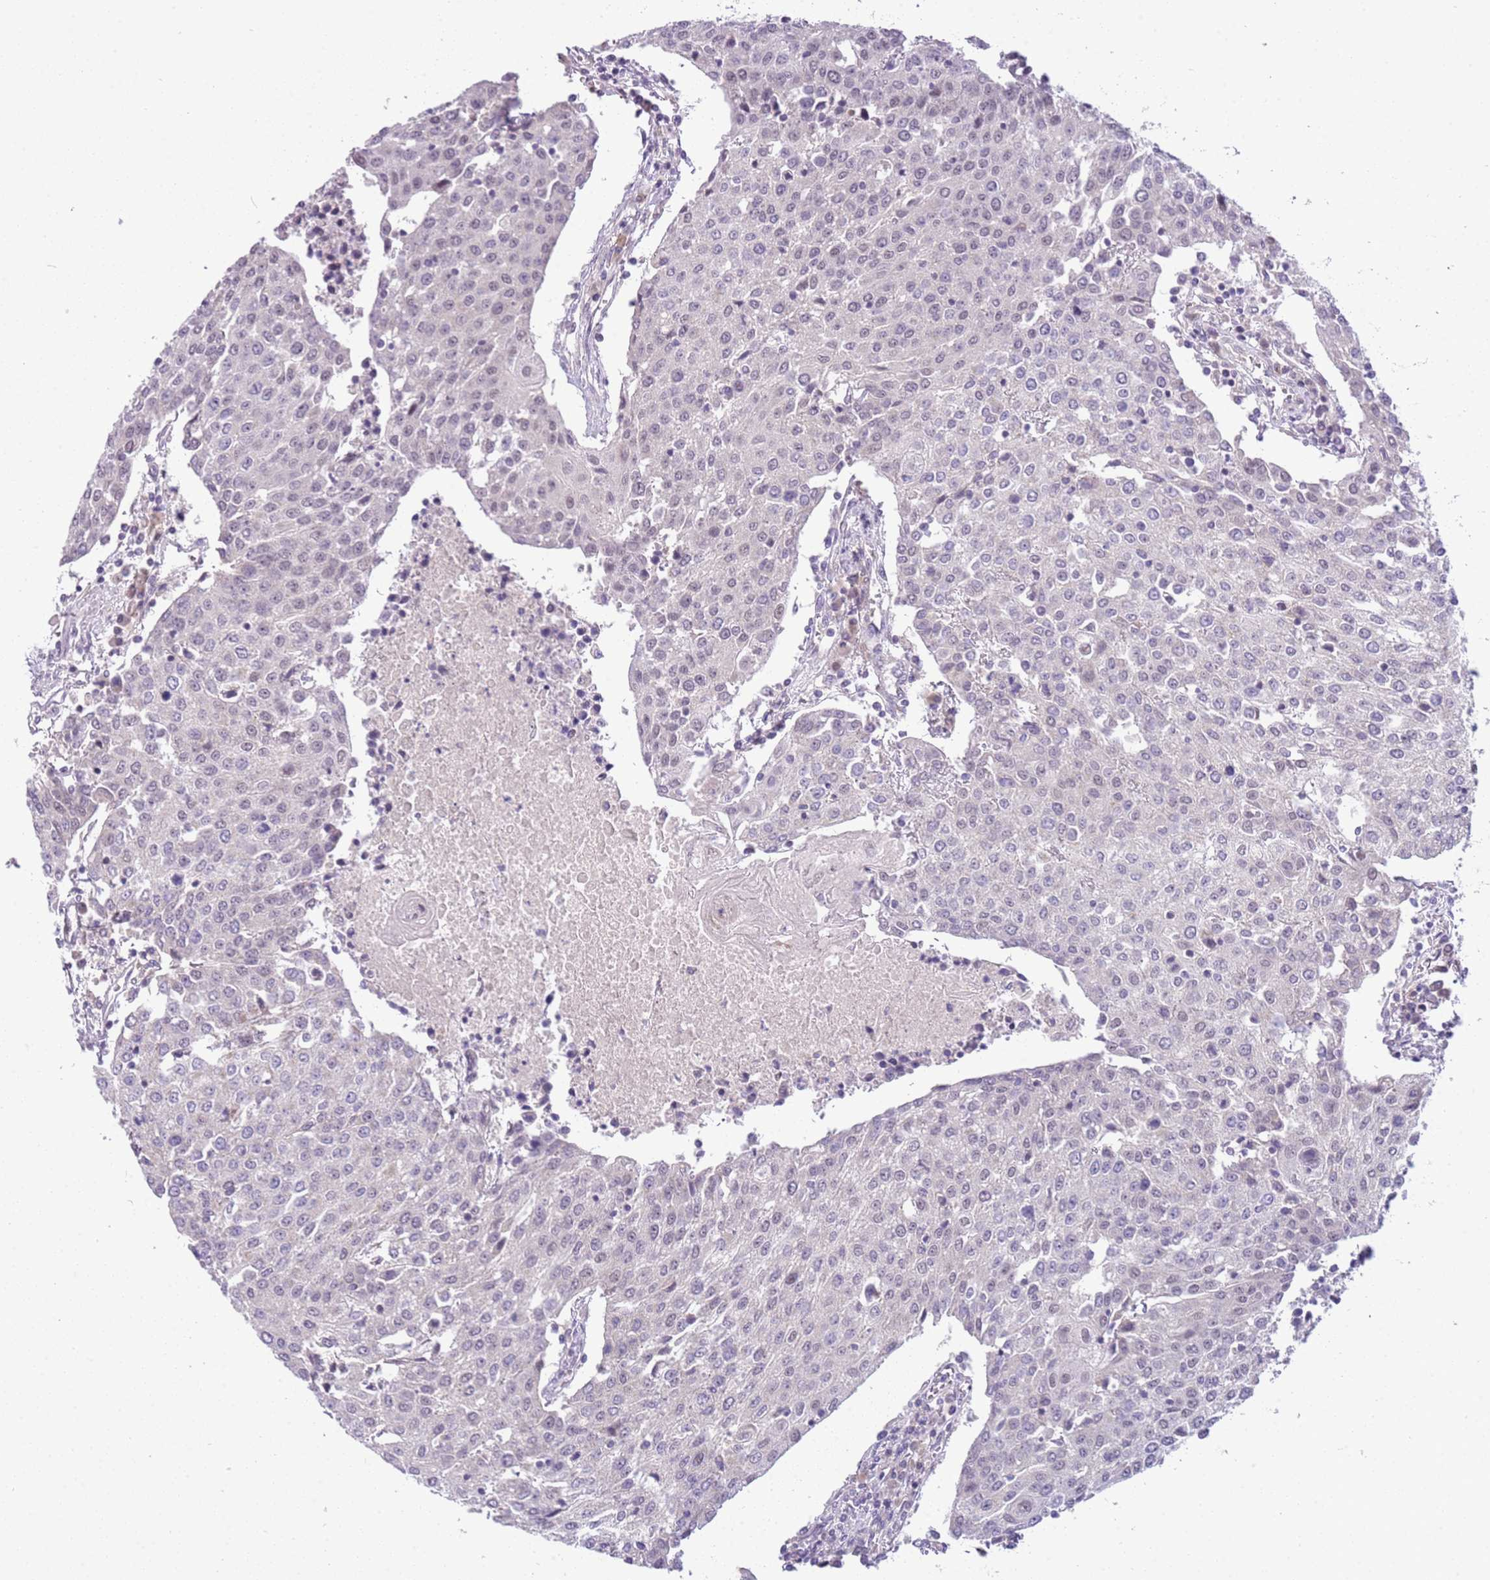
{"staining": {"intensity": "negative", "quantity": "none", "location": "none"}, "tissue": "urothelial cancer", "cell_type": "Tumor cells", "image_type": "cancer", "snomed": [{"axis": "morphology", "description": "Urothelial carcinoma, High grade"}, {"axis": "topography", "description": "Urinary bladder"}], "caption": "High-grade urothelial carcinoma was stained to show a protein in brown. There is no significant positivity in tumor cells. (Brightfield microscopy of DAB (3,3'-diaminobenzidine) IHC at high magnification).", "gene": "FAM120C", "patient": {"sex": "female", "age": 85}}